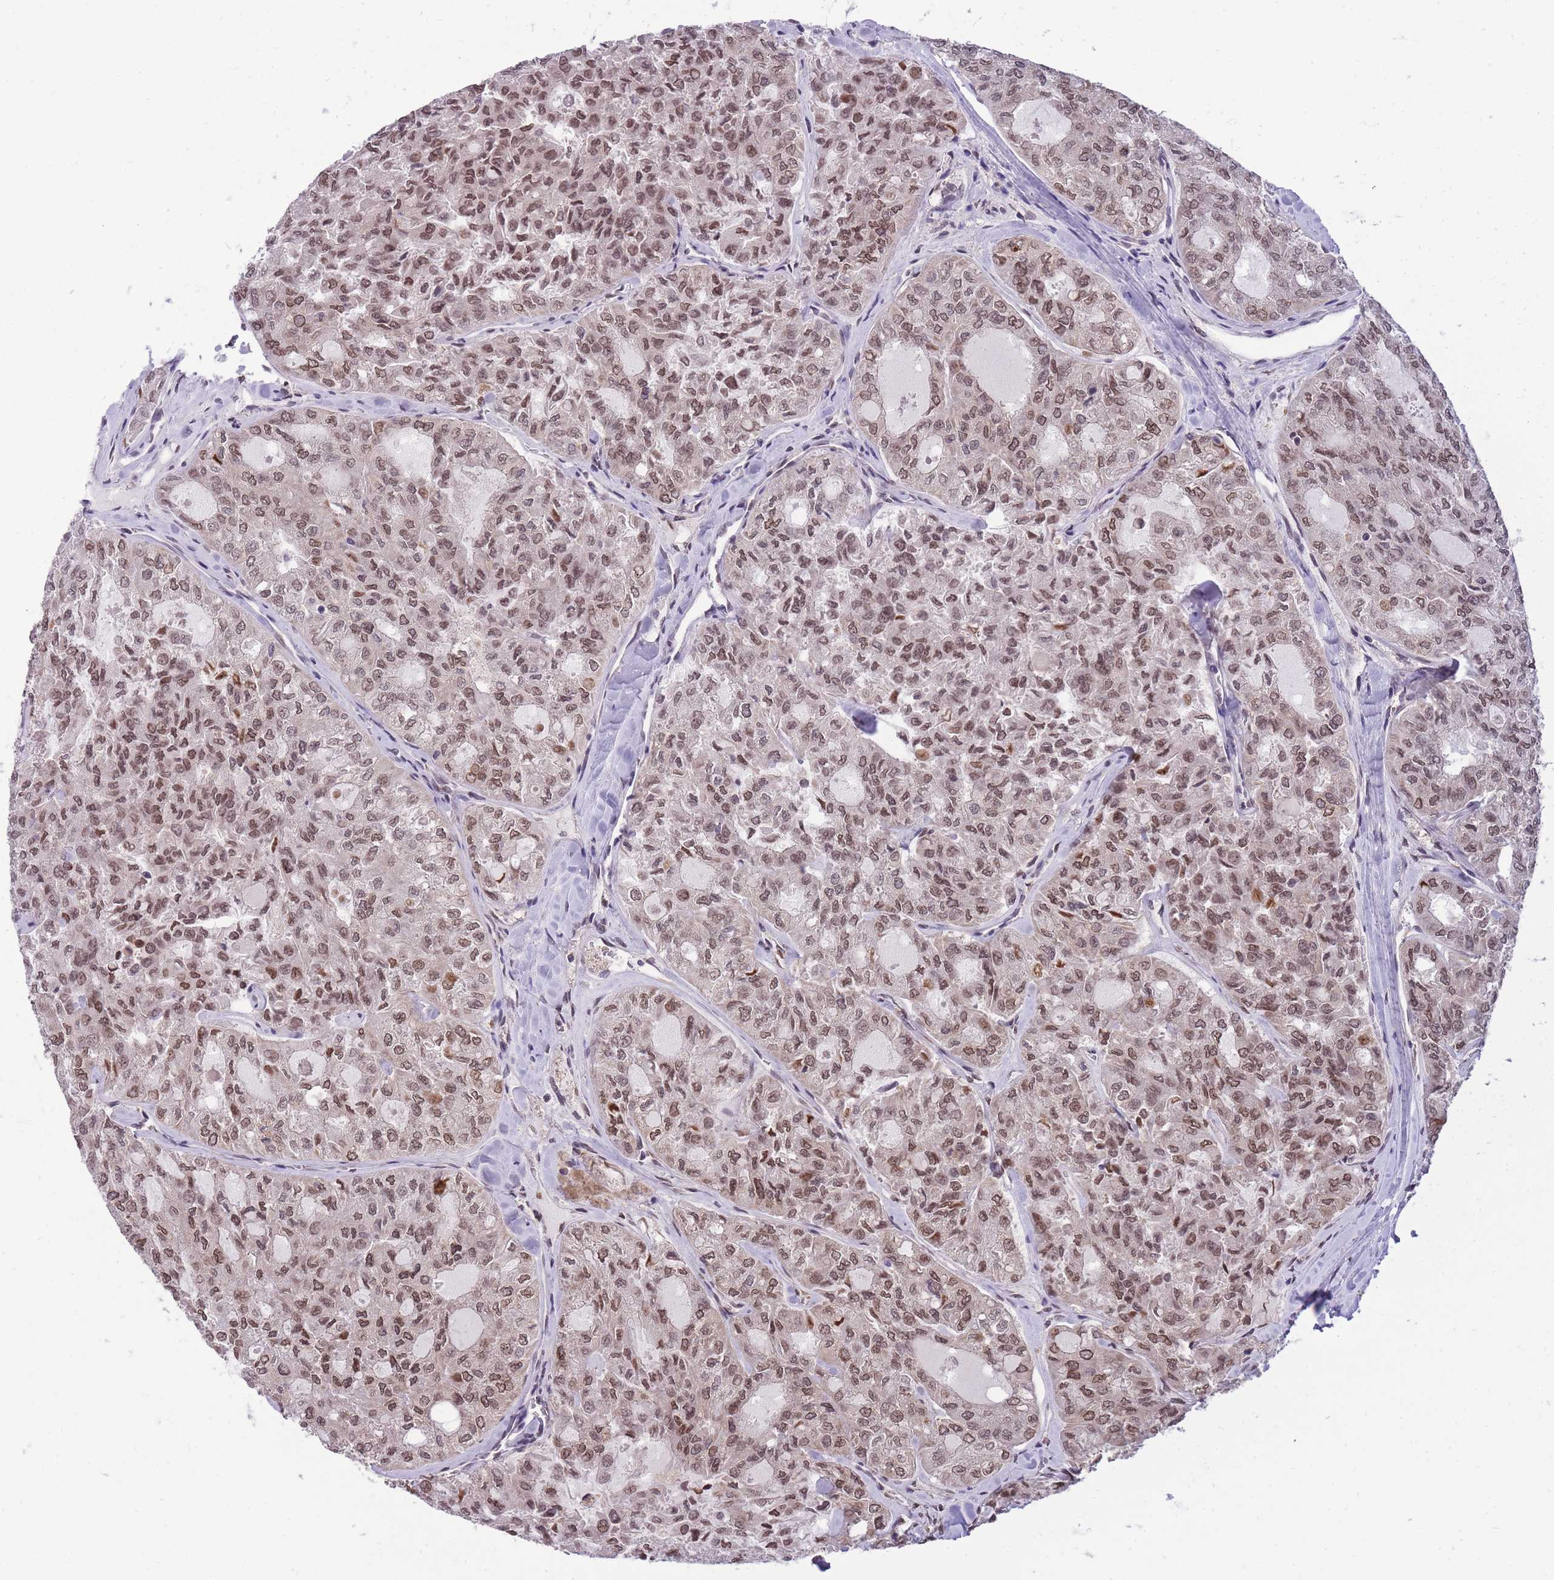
{"staining": {"intensity": "moderate", "quantity": ">75%", "location": "nuclear"}, "tissue": "thyroid cancer", "cell_type": "Tumor cells", "image_type": "cancer", "snomed": [{"axis": "morphology", "description": "Follicular adenoma carcinoma, NOS"}, {"axis": "topography", "description": "Thyroid gland"}], "caption": "This photomicrograph displays follicular adenoma carcinoma (thyroid) stained with IHC to label a protein in brown. The nuclear of tumor cells show moderate positivity for the protein. Nuclei are counter-stained blue.", "gene": "CDIP1", "patient": {"sex": "male", "age": 75}}